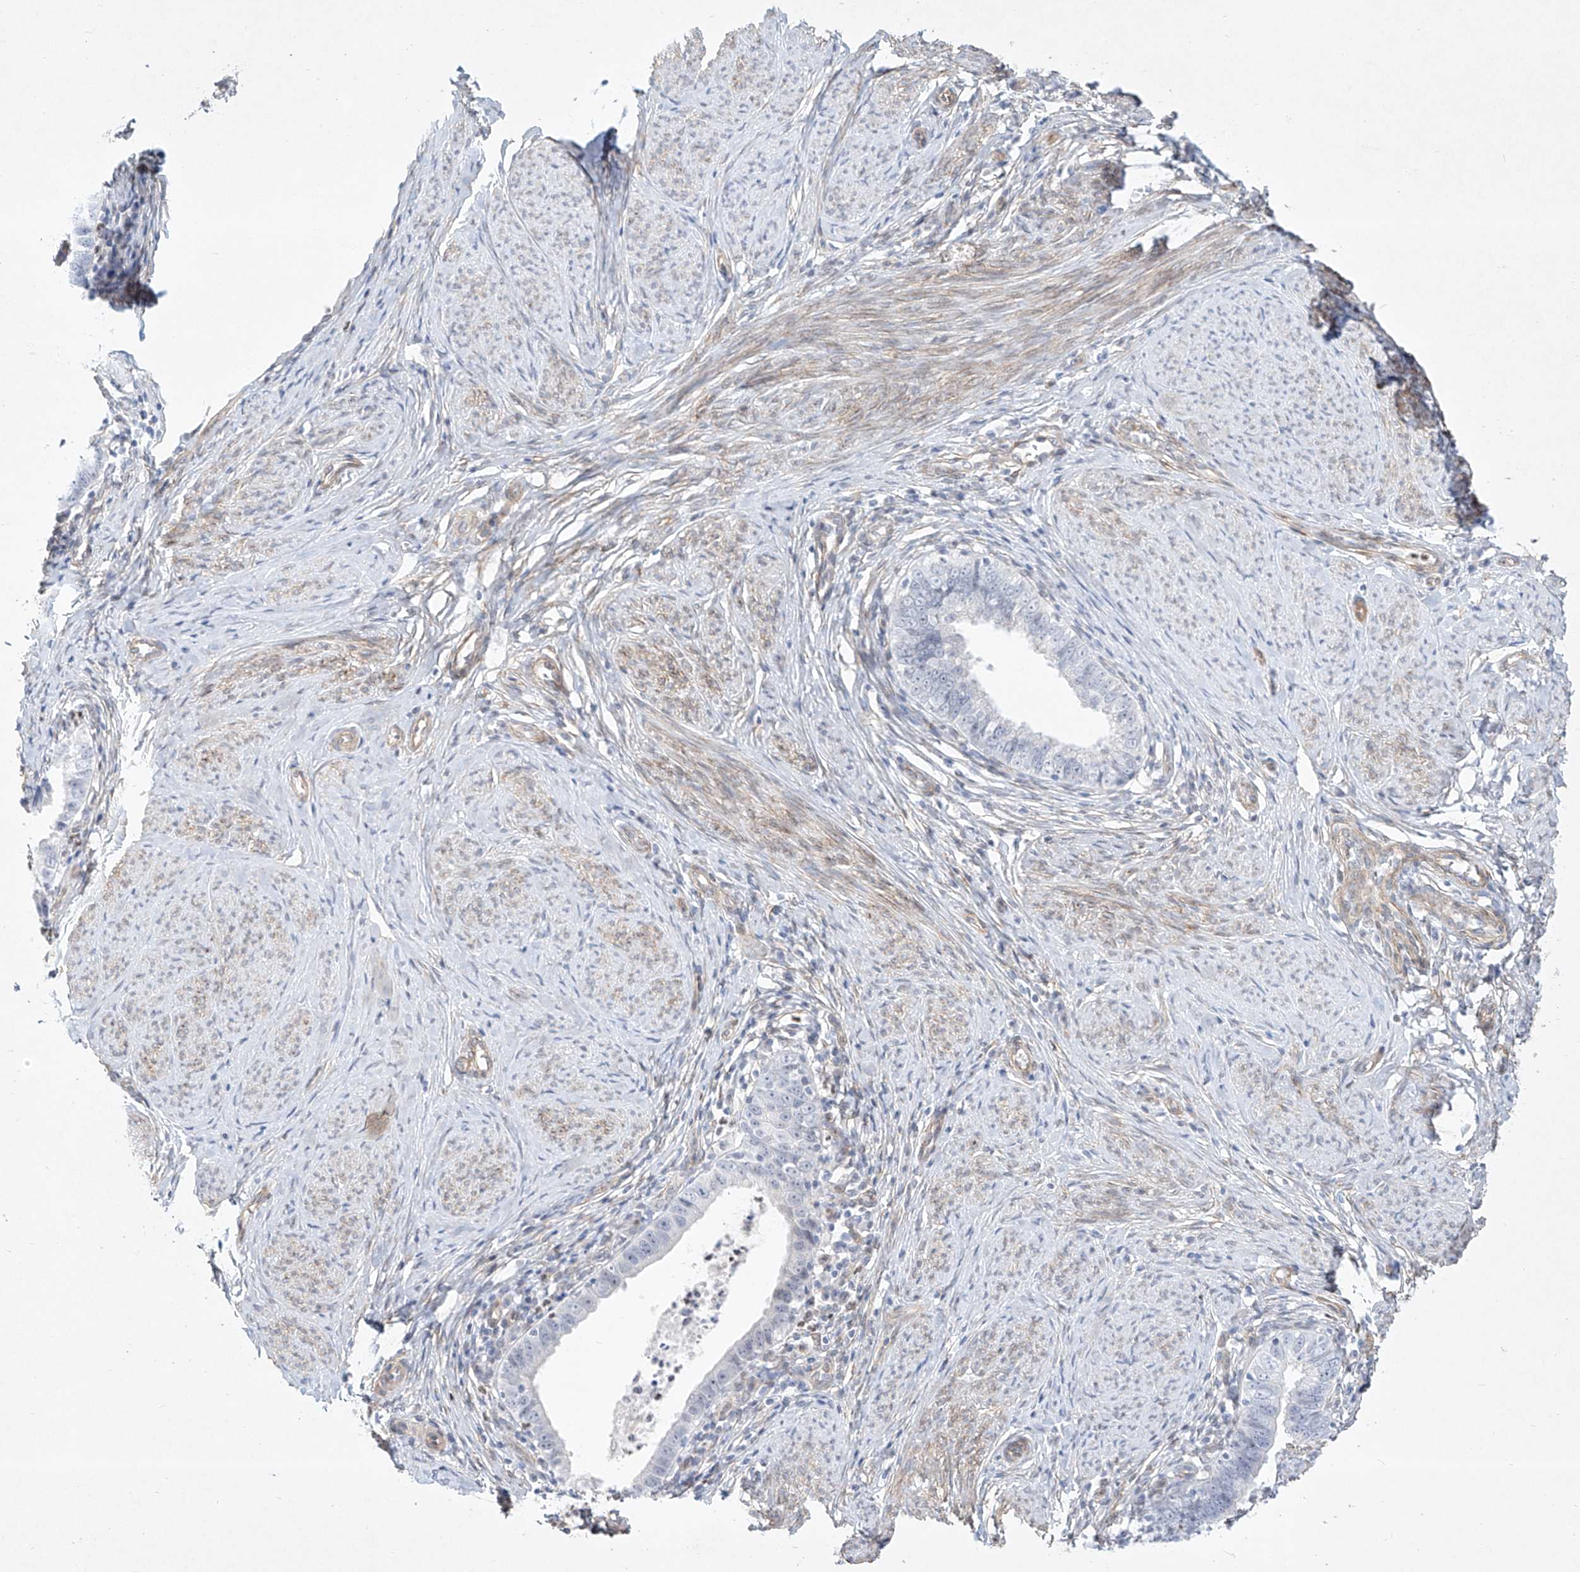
{"staining": {"intensity": "negative", "quantity": "none", "location": "none"}, "tissue": "cervical cancer", "cell_type": "Tumor cells", "image_type": "cancer", "snomed": [{"axis": "morphology", "description": "Adenocarcinoma, NOS"}, {"axis": "topography", "description": "Cervix"}], "caption": "This is an IHC photomicrograph of human cervical cancer. There is no expression in tumor cells.", "gene": "REEP2", "patient": {"sex": "female", "age": 36}}